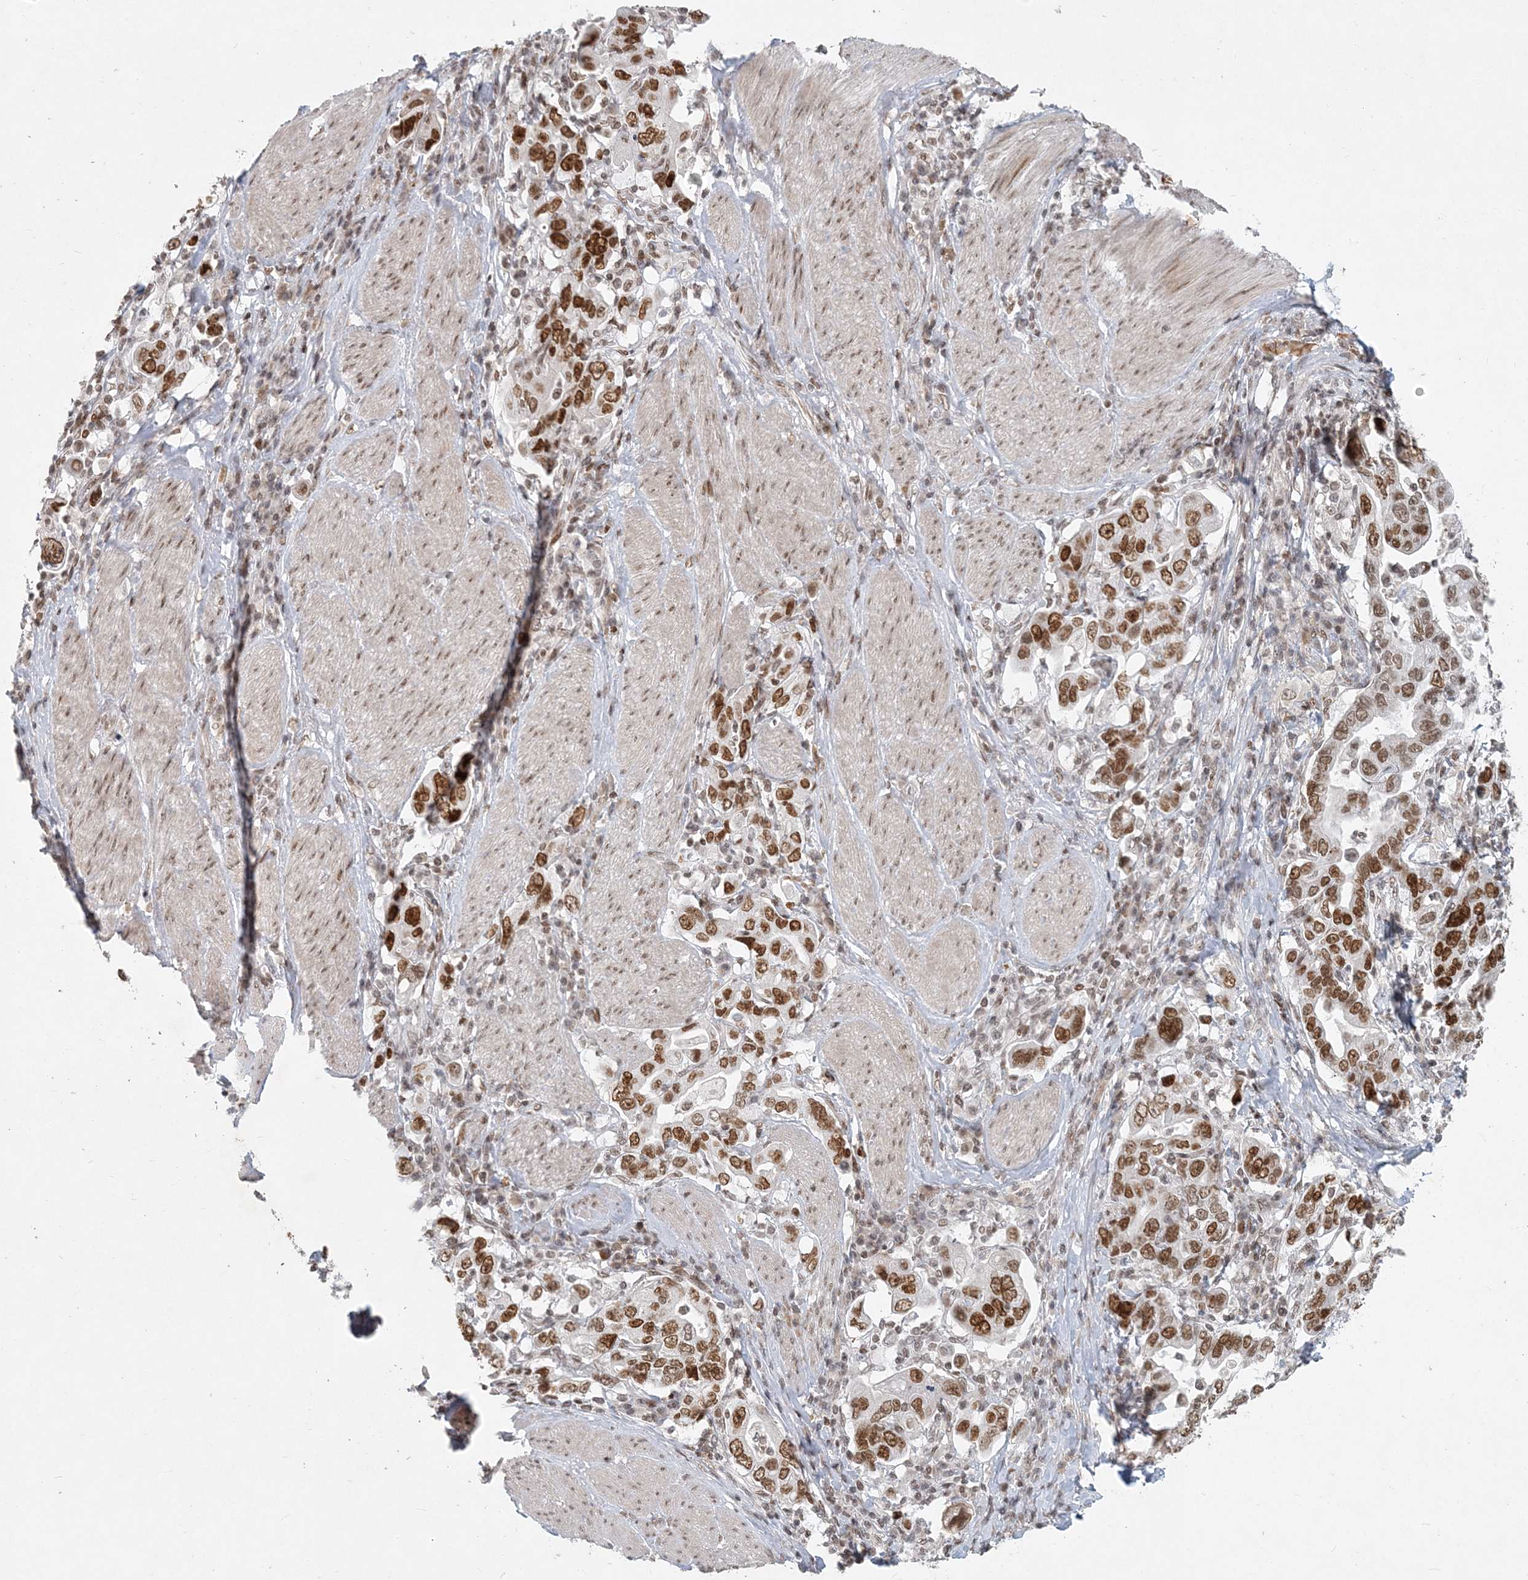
{"staining": {"intensity": "strong", "quantity": ">75%", "location": "nuclear"}, "tissue": "stomach cancer", "cell_type": "Tumor cells", "image_type": "cancer", "snomed": [{"axis": "morphology", "description": "Adenocarcinoma, NOS"}, {"axis": "topography", "description": "Stomach, upper"}], "caption": "Brown immunohistochemical staining in stomach cancer exhibits strong nuclear staining in about >75% of tumor cells.", "gene": "BAZ1B", "patient": {"sex": "male", "age": 62}}